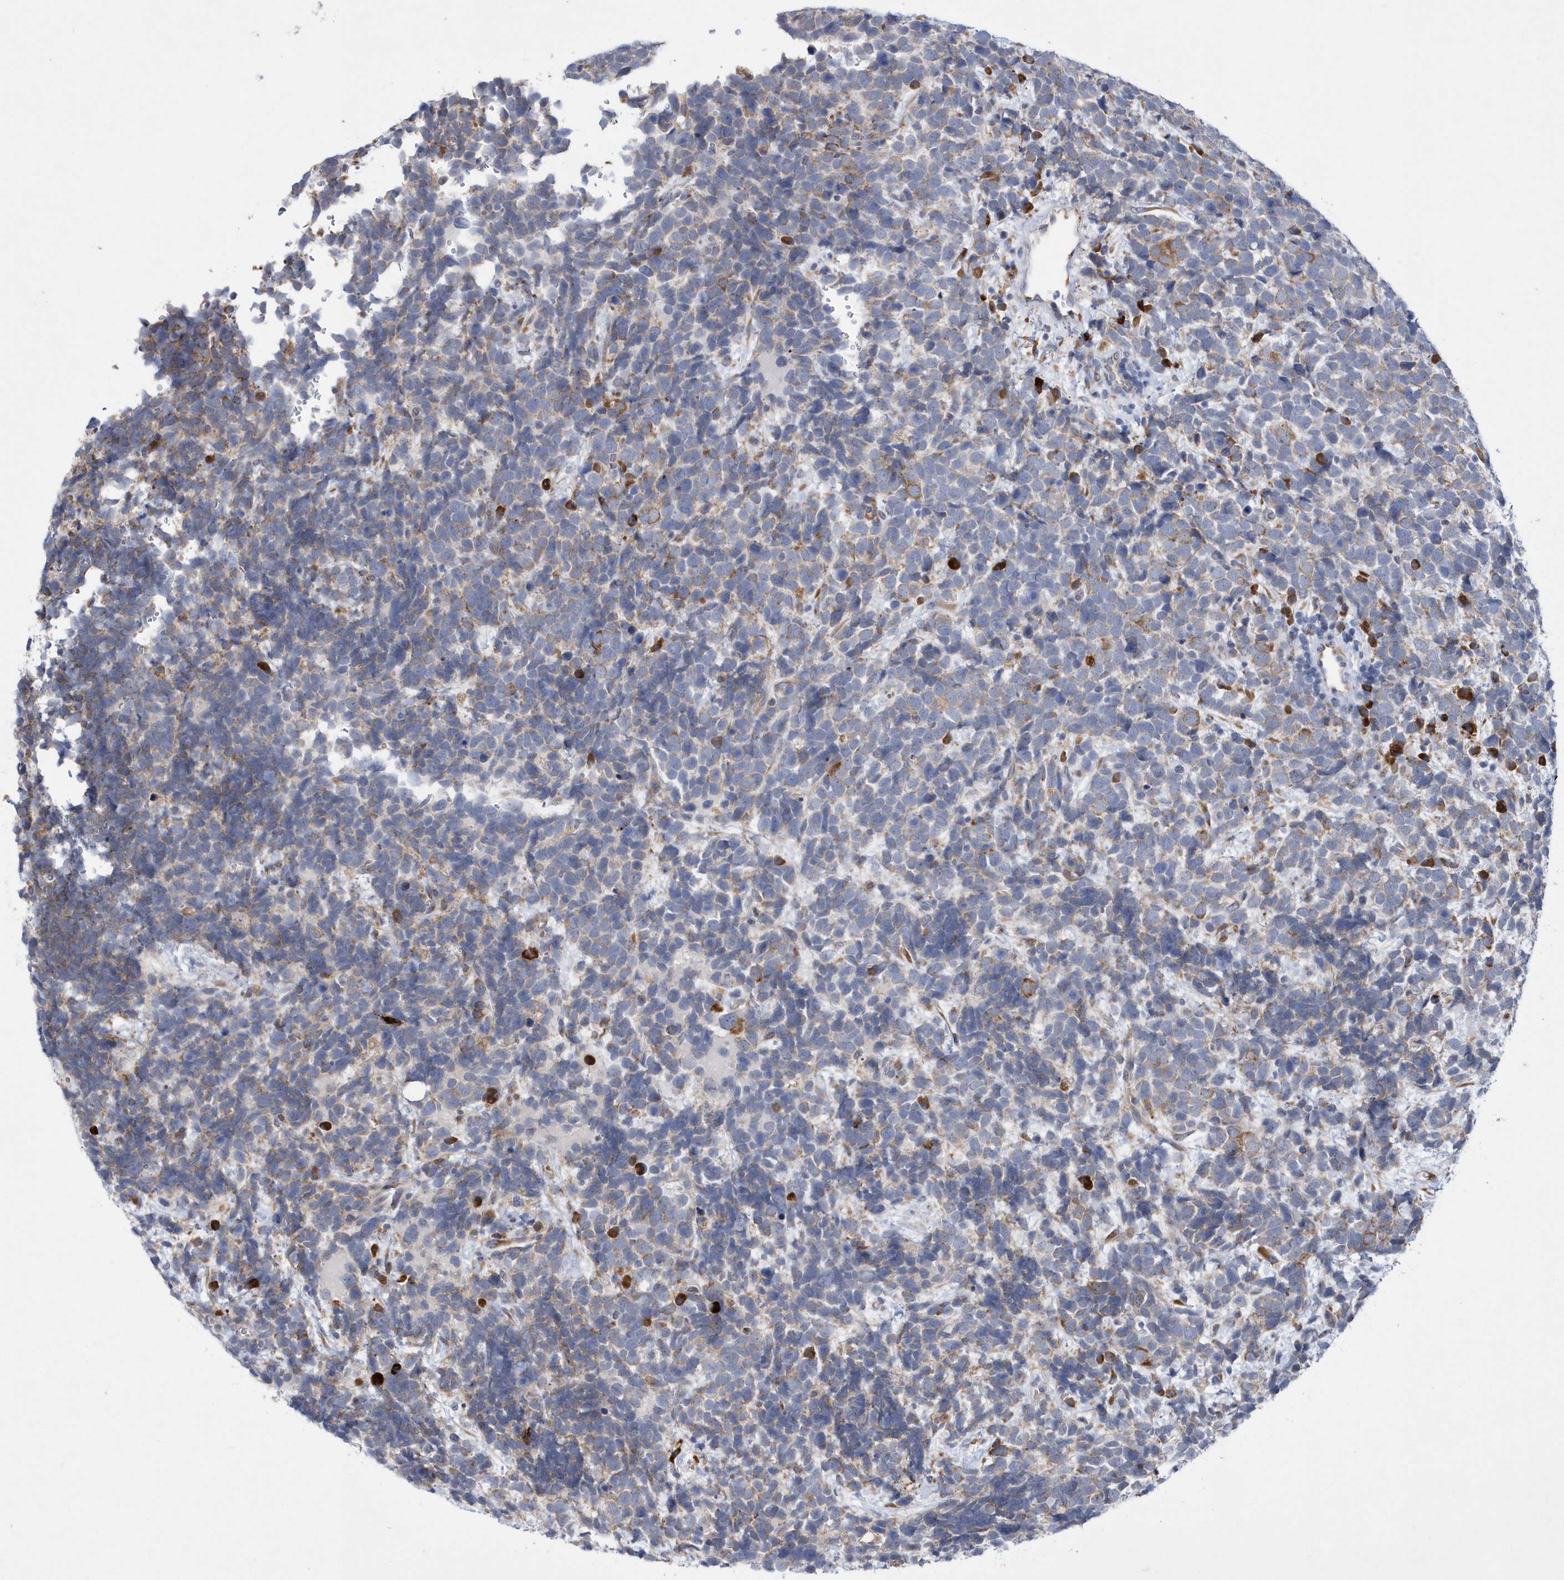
{"staining": {"intensity": "moderate", "quantity": "<25%", "location": "cytoplasmic/membranous"}, "tissue": "urothelial cancer", "cell_type": "Tumor cells", "image_type": "cancer", "snomed": [{"axis": "morphology", "description": "Urothelial carcinoma, High grade"}, {"axis": "topography", "description": "Urinary bladder"}], "caption": "Tumor cells display low levels of moderate cytoplasmic/membranous staining in approximately <25% of cells in human urothelial cancer. (Stains: DAB (3,3'-diaminobenzidine) in brown, nuclei in blue, Microscopy: brightfield microscopy at high magnification).", "gene": "MED31", "patient": {"sex": "female", "age": 82}}